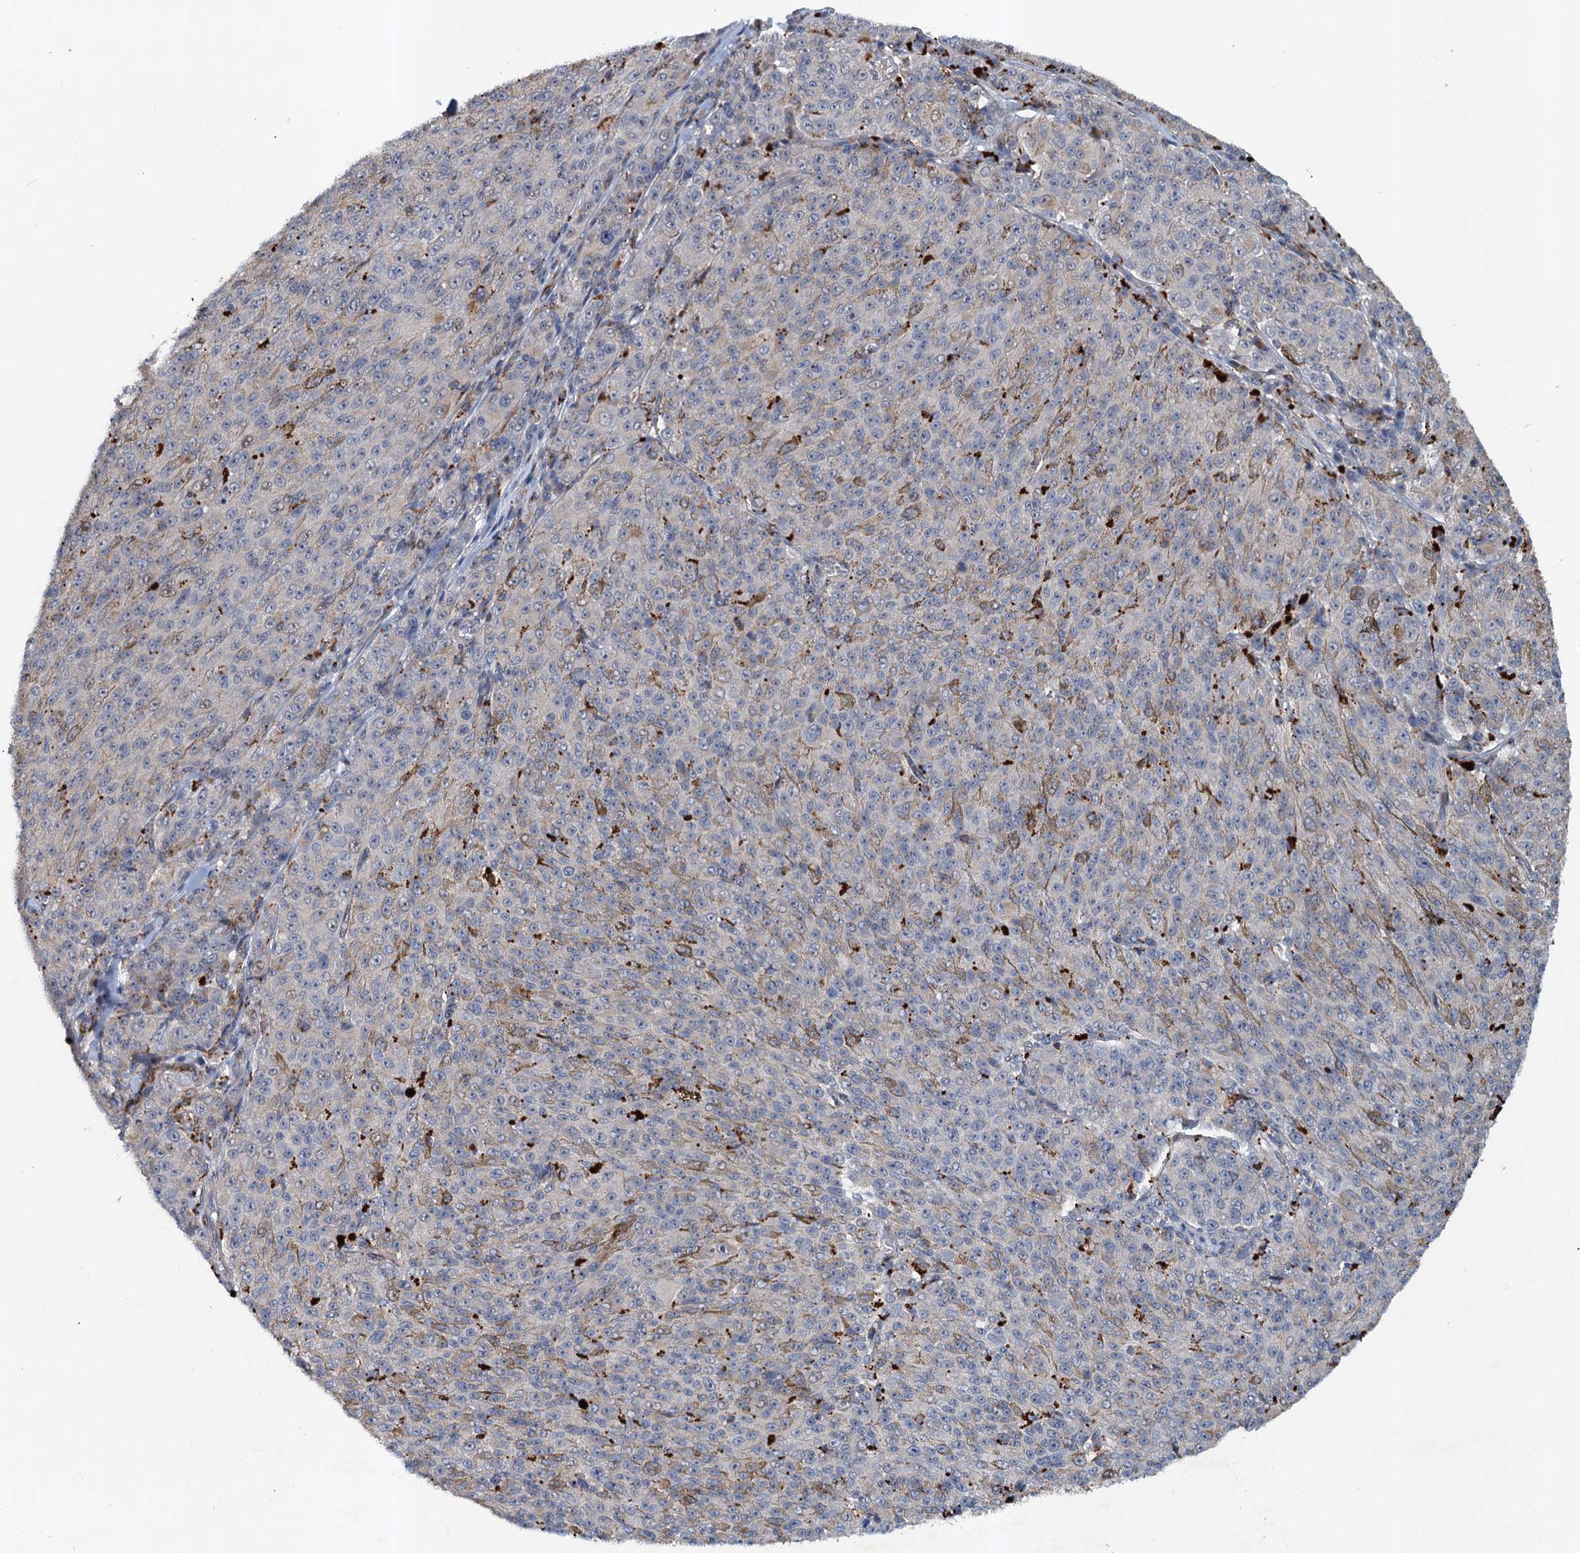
{"staining": {"intensity": "negative", "quantity": "none", "location": "none"}, "tissue": "melanoma", "cell_type": "Tumor cells", "image_type": "cancer", "snomed": [{"axis": "morphology", "description": "Malignant melanoma, NOS"}, {"axis": "topography", "description": "Skin"}], "caption": "A high-resolution photomicrograph shows immunohistochemistry staining of malignant melanoma, which shows no significant positivity in tumor cells.", "gene": "NBEA", "patient": {"sex": "female", "age": 52}}